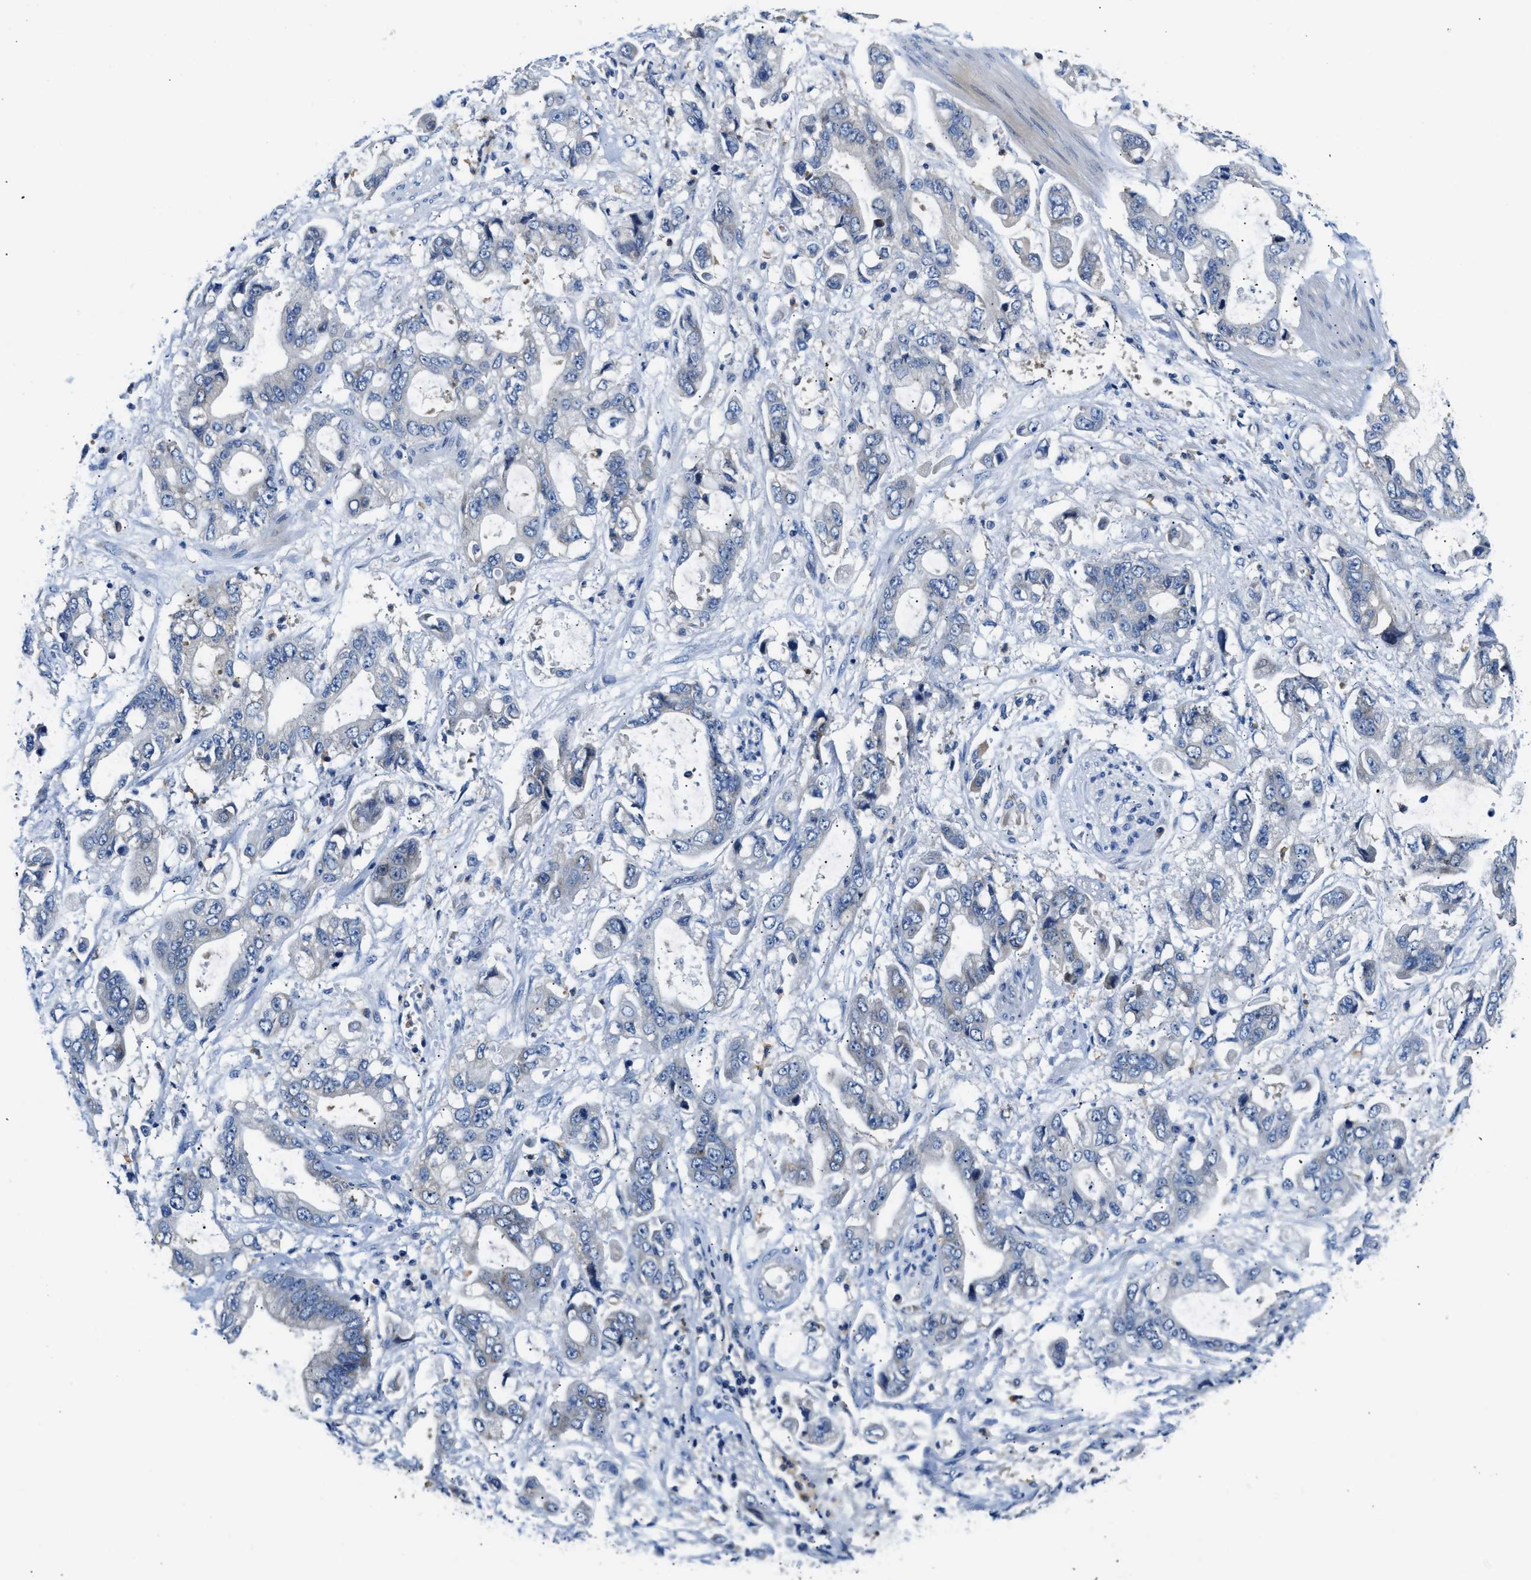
{"staining": {"intensity": "negative", "quantity": "none", "location": "none"}, "tissue": "stomach cancer", "cell_type": "Tumor cells", "image_type": "cancer", "snomed": [{"axis": "morphology", "description": "Normal tissue, NOS"}, {"axis": "morphology", "description": "Adenocarcinoma, NOS"}, {"axis": "topography", "description": "Stomach"}], "caption": "Tumor cells are negative for protein expression in human stomach adenocarcinoma.", "gene": "FAM185A", "patient": {"sex": "male", "age": 62}}